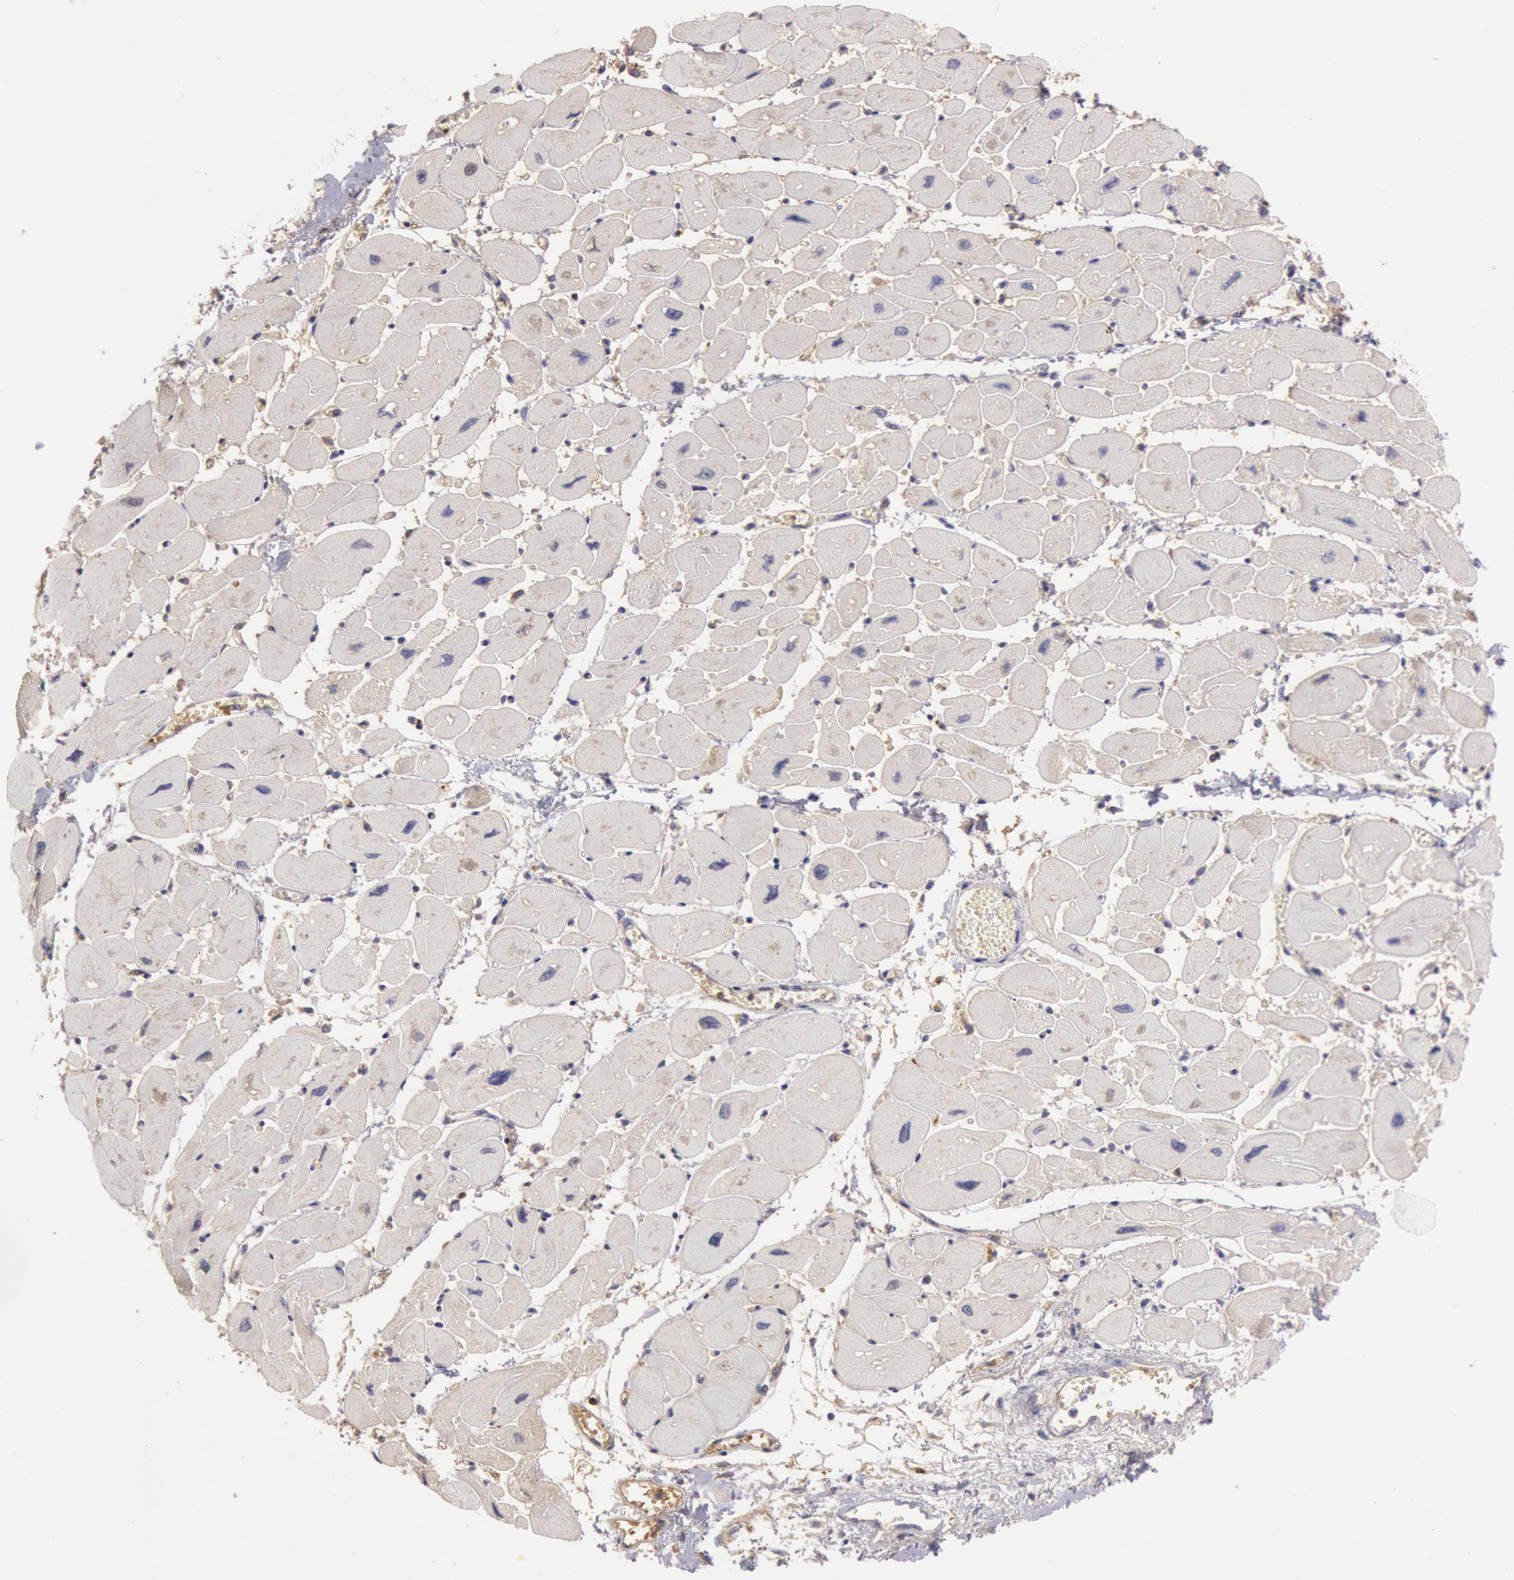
{"staining": {"intensity": "negative", "quantity": "none", "location": "none"}, "tissue": "heart muscle", "cell_type": "Cardiomyocytes", "image_type": "normal", "snomed": [{"axis": "morphology", "description": "Normal tissue, NOS"}, {"axis": "topography", "description": "Heart"}], "caption": "DAB (3,3'-diaminobenzidine) immunohistochemical staining of normal heart muscle exhibits no significant staining in cardiomyocytes.", "gene": "C1R", "patient": {"sex": "female", "age": 54}}